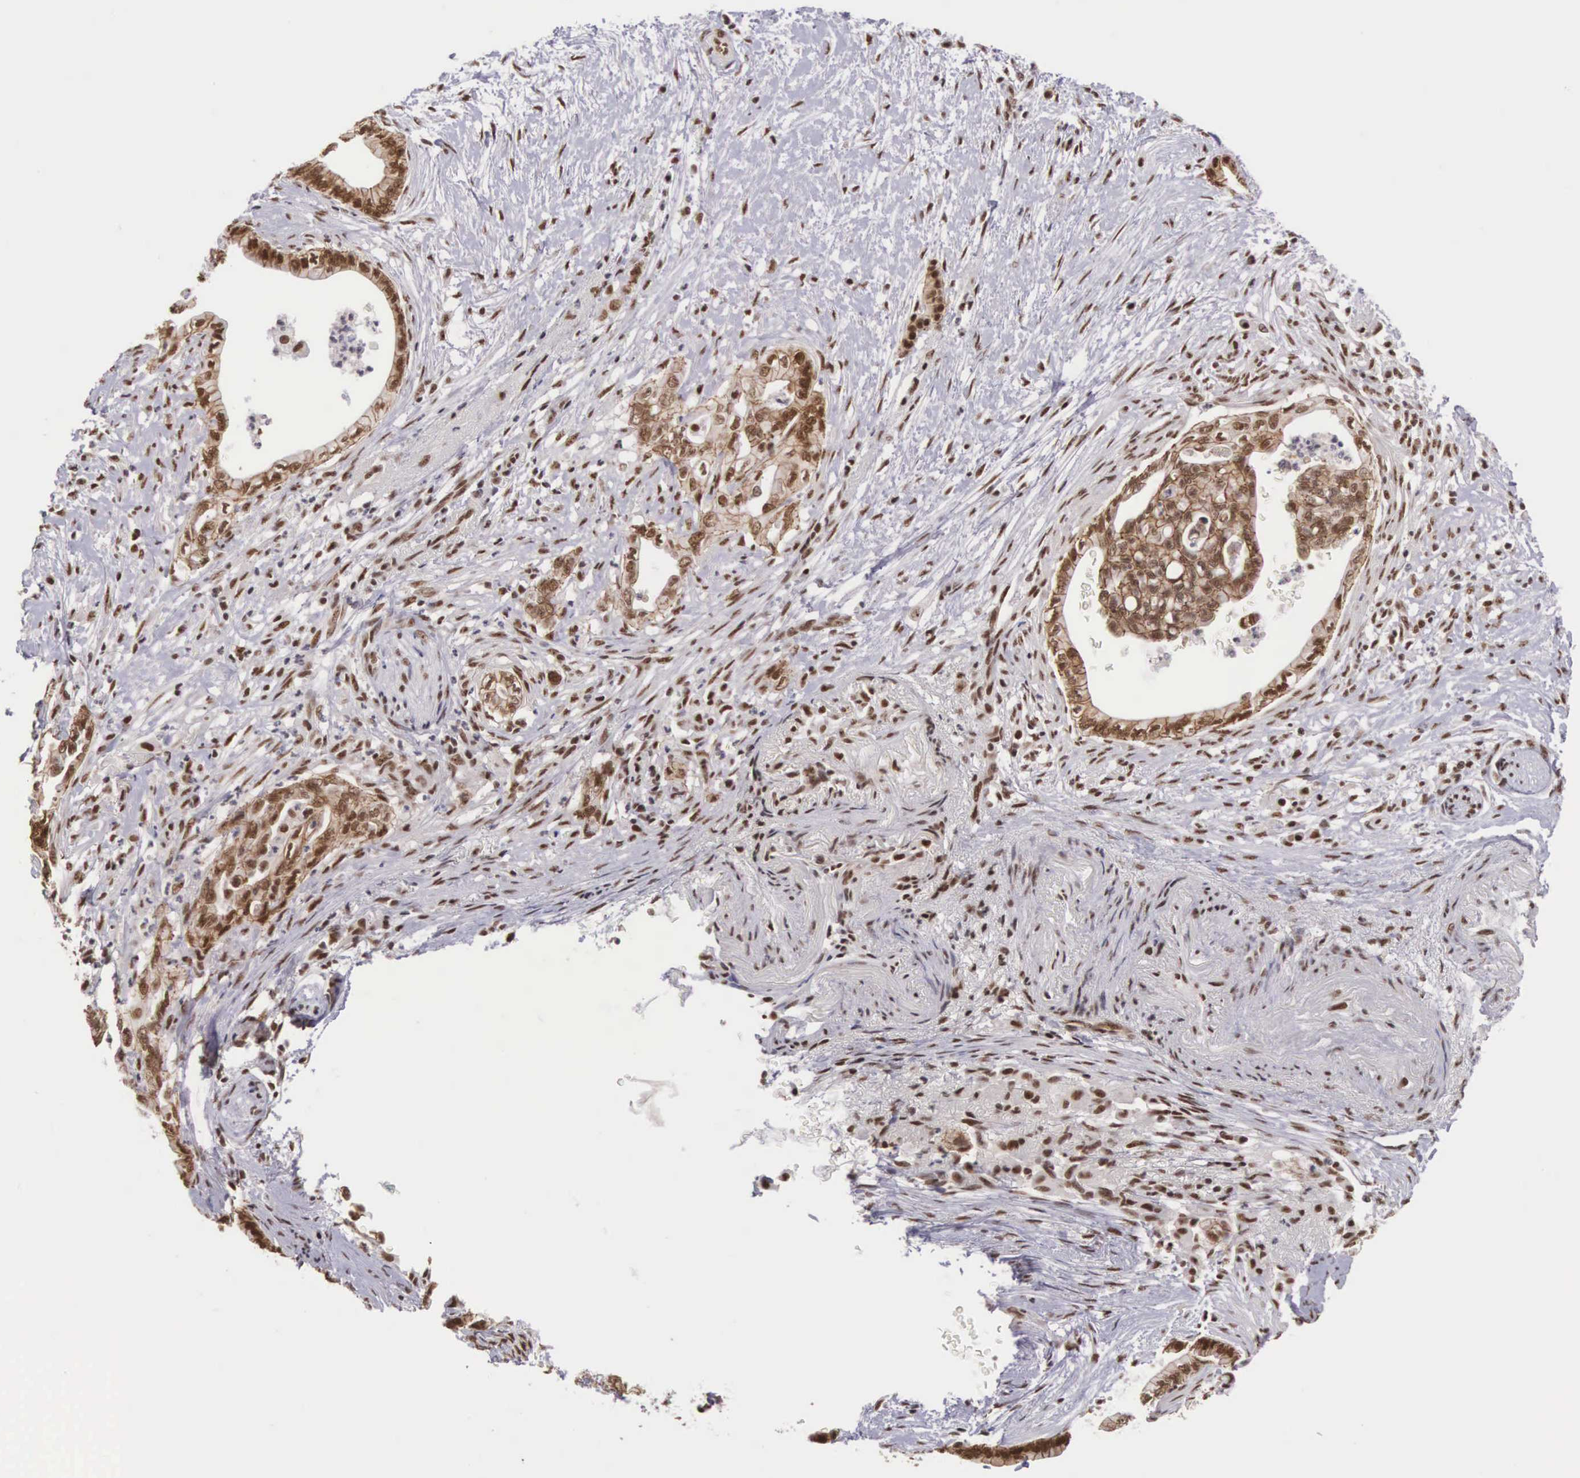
{"staining": {"intensity": "moderate", "quantity": ">75%", "location": "cytoplasmic/membranous,nuclear"}, "tissue": "pancreatic cancer", "cell_type": "Tumor cells", "image_type": "cancer", "snomed": [{"axis": "morphology", "description": "Adenocarcinoma, NOS"}, {"axis": "topography", "description": "Pancreas"}], "caption": "A micrograph of adenocarcinoma (pancreatic) stained for a protein exhibits moderate cytoplasmic/membranous and nuclear brown staining in tumor cells.", "gene": "POLR2F", "patient": {"sex": "female", "age": 66}}